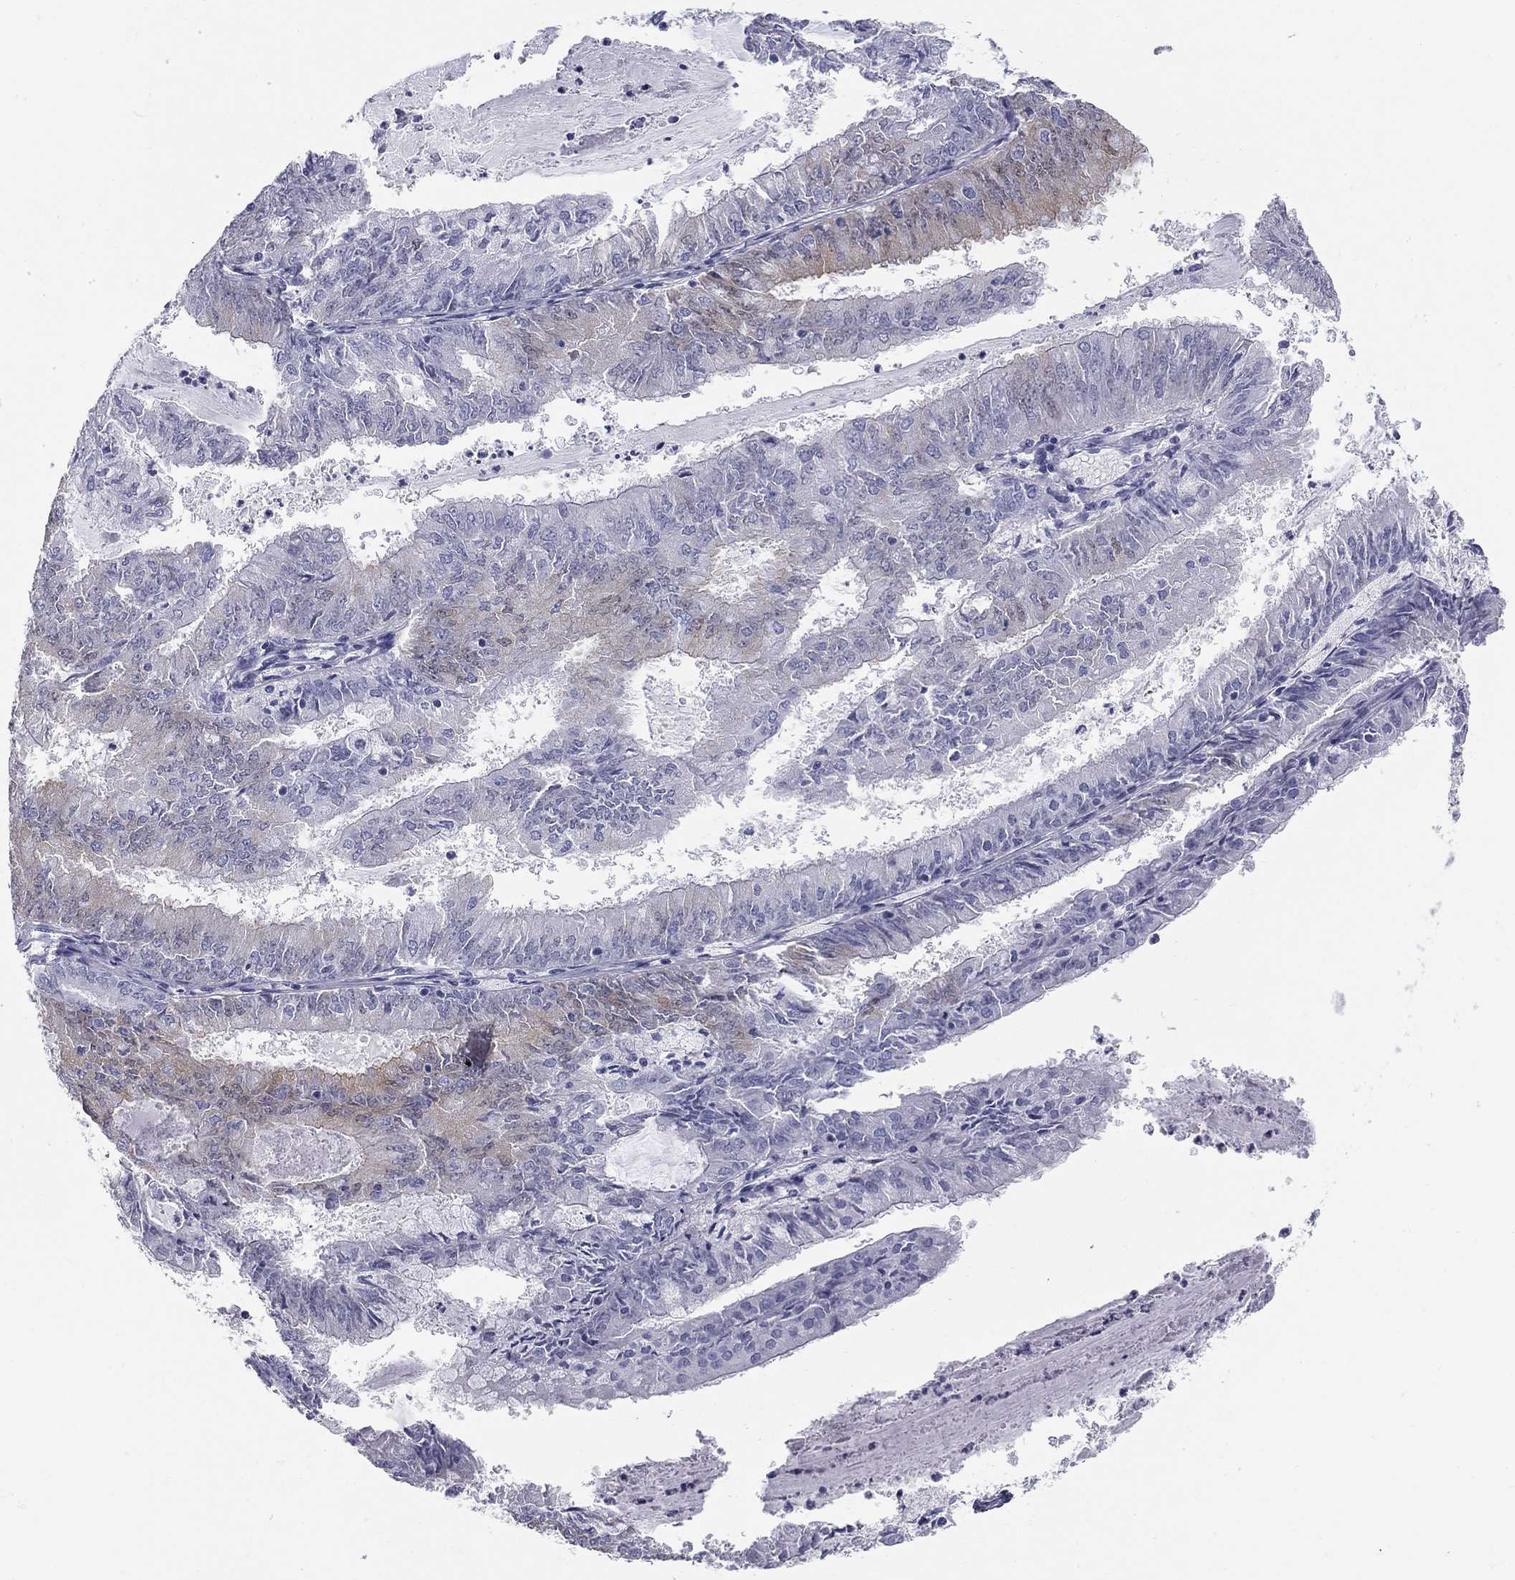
{"staining": {"intensity": "negative", "quantity": "none", "location": "none"}, "tissue": "endometrial cancer", "cell_type": "Tumor cells", "image_type": "cancer", "snomed": [{"axis": "morphology", "description": "Adenocarcinoma, NOS"}, {"axis": "topography", "description": "Endometrium"}], "caption": "IHC photomicrograph of neoplastic tissue: human endometrial adenocarcinoma stained with DAB shows no significant protein positivity in tumor cells.", "gene": "SULT2B1", "patient": {"sex": "female", "age": 57}}